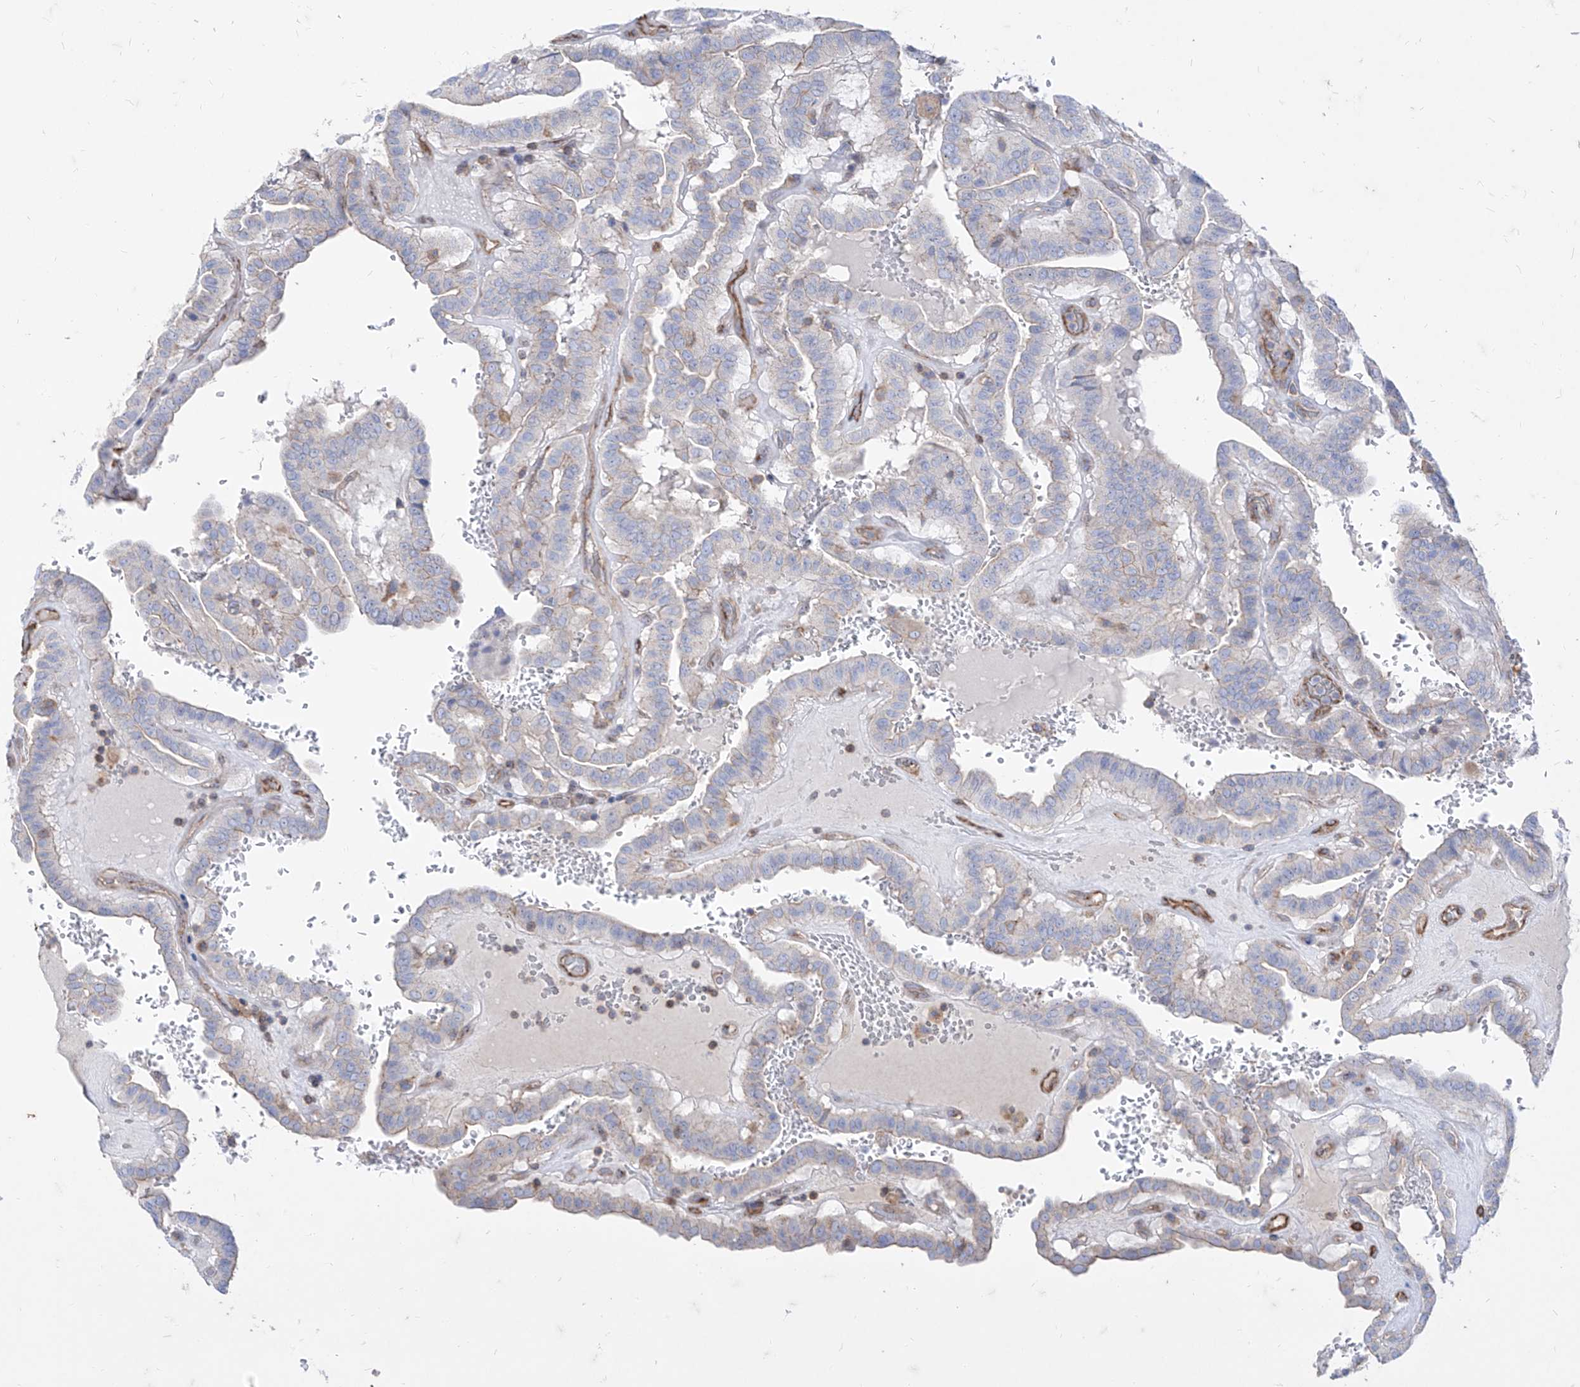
{"staining": {"intensity": "negative", "quantity": "none", "location": "none"}, "tissue": "thyroid cancer", "cell_type": "Tumor cells", "image_type": "cancer", "snomed": [{"axis": "morphology", "description": "Papillary adenocarcinoma, NOS"}, {"axis": "topography", "description": "Thyroid gland"}], "caption": "This image is of thyroid papillary adenocarcinoma stained with immunohistochemistry (IHC) to label a protein in brown with the nuclei are counter-stained blue. There is no expression in tumor cells.", "gene": "C1orf74", "patient": {"sex": "male", "age": 77}}